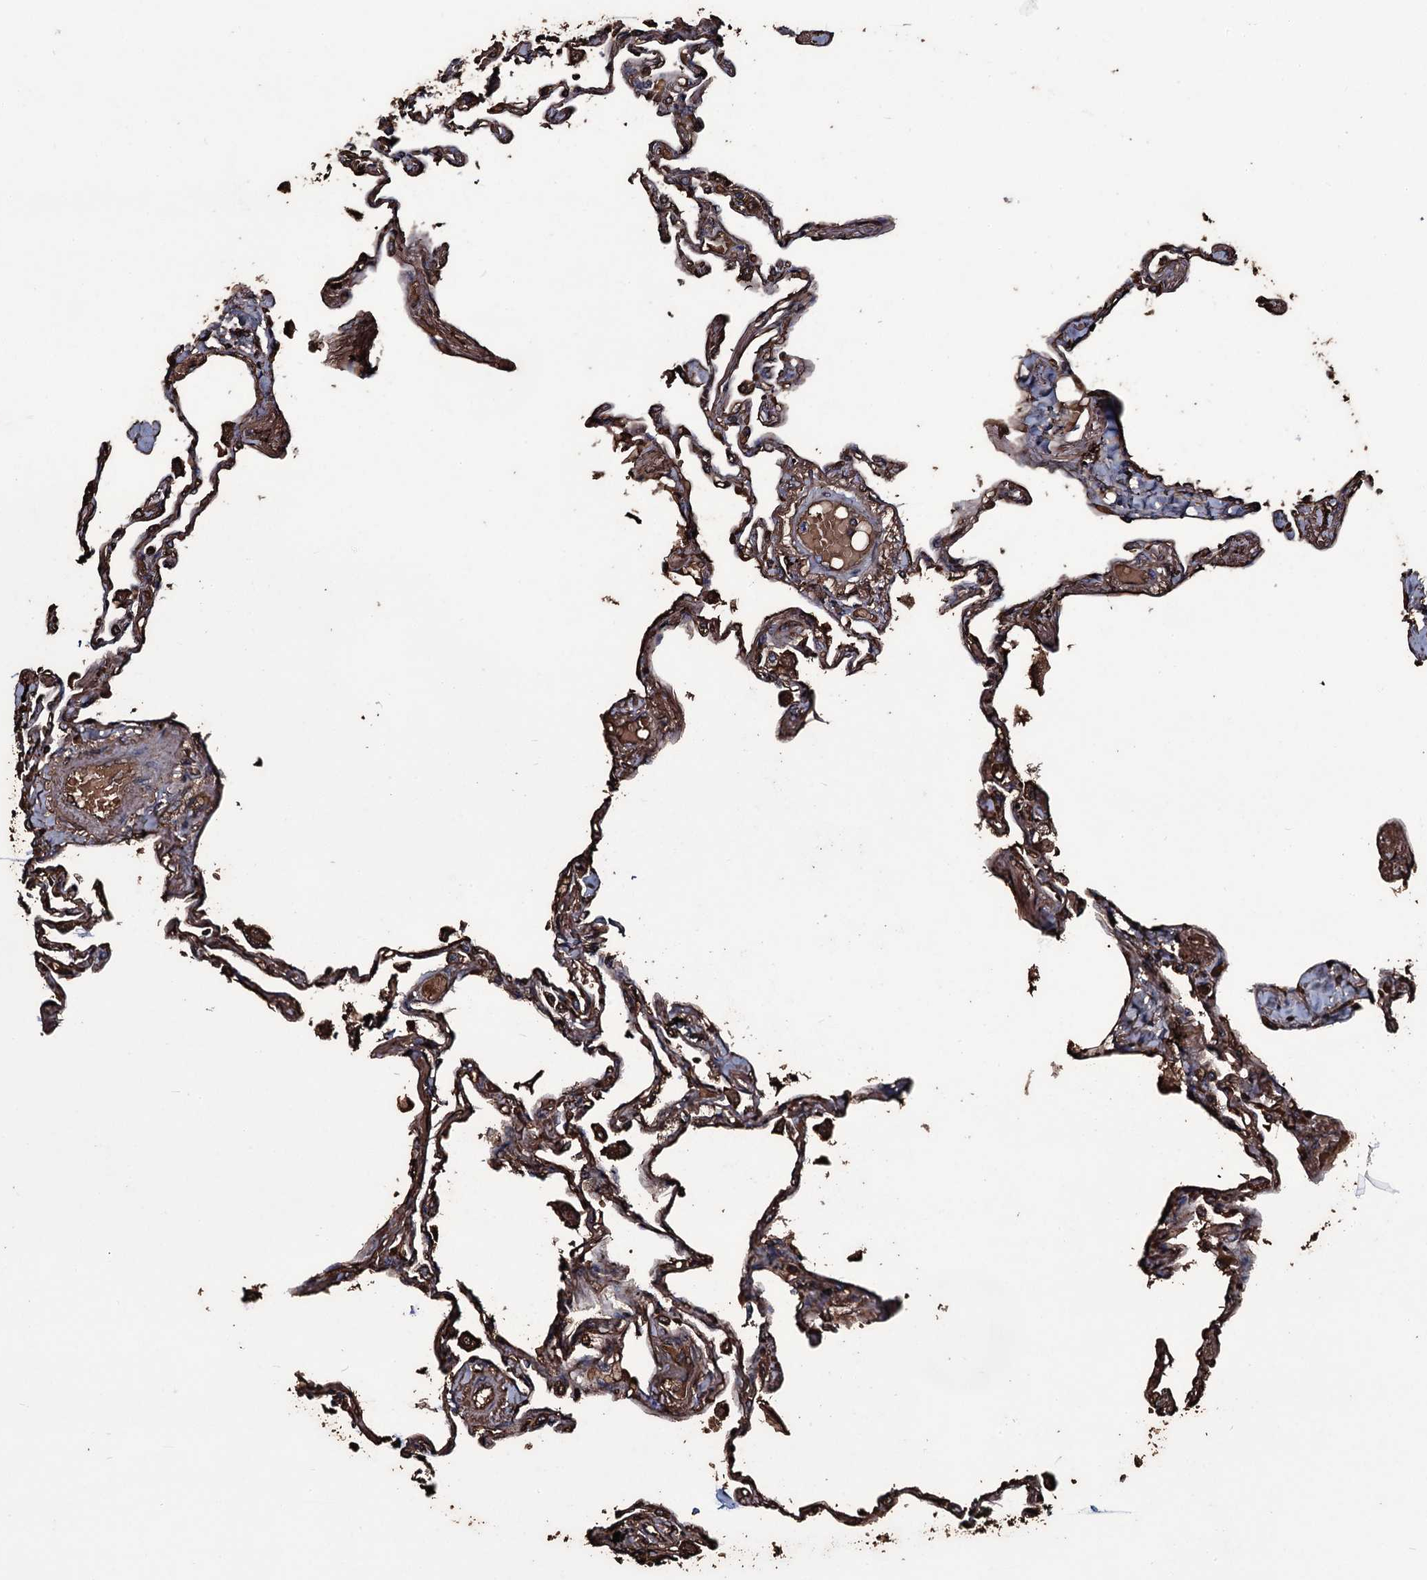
{"staining": {"intensity": "strong", "quantity": "25%-75%", "location": "cytoplasmic/membranous"}, "tissue": "lung", "cell_type": "Alveolar cells", "image_type": "normal", "snomed": [{"axis": "morphology", "description": "Normal tissue, NOS"}, {"axis": "topography", "description": "Lung"}], "caption": "Strong cytoplasmic/membranous expression for a protein is identified in about 25%-75% of alveolar cells of unremarkable lung using immunohistochemistry.", "gene": "ZSWIM8", "patient": {"sex": "female", "age": 67}}